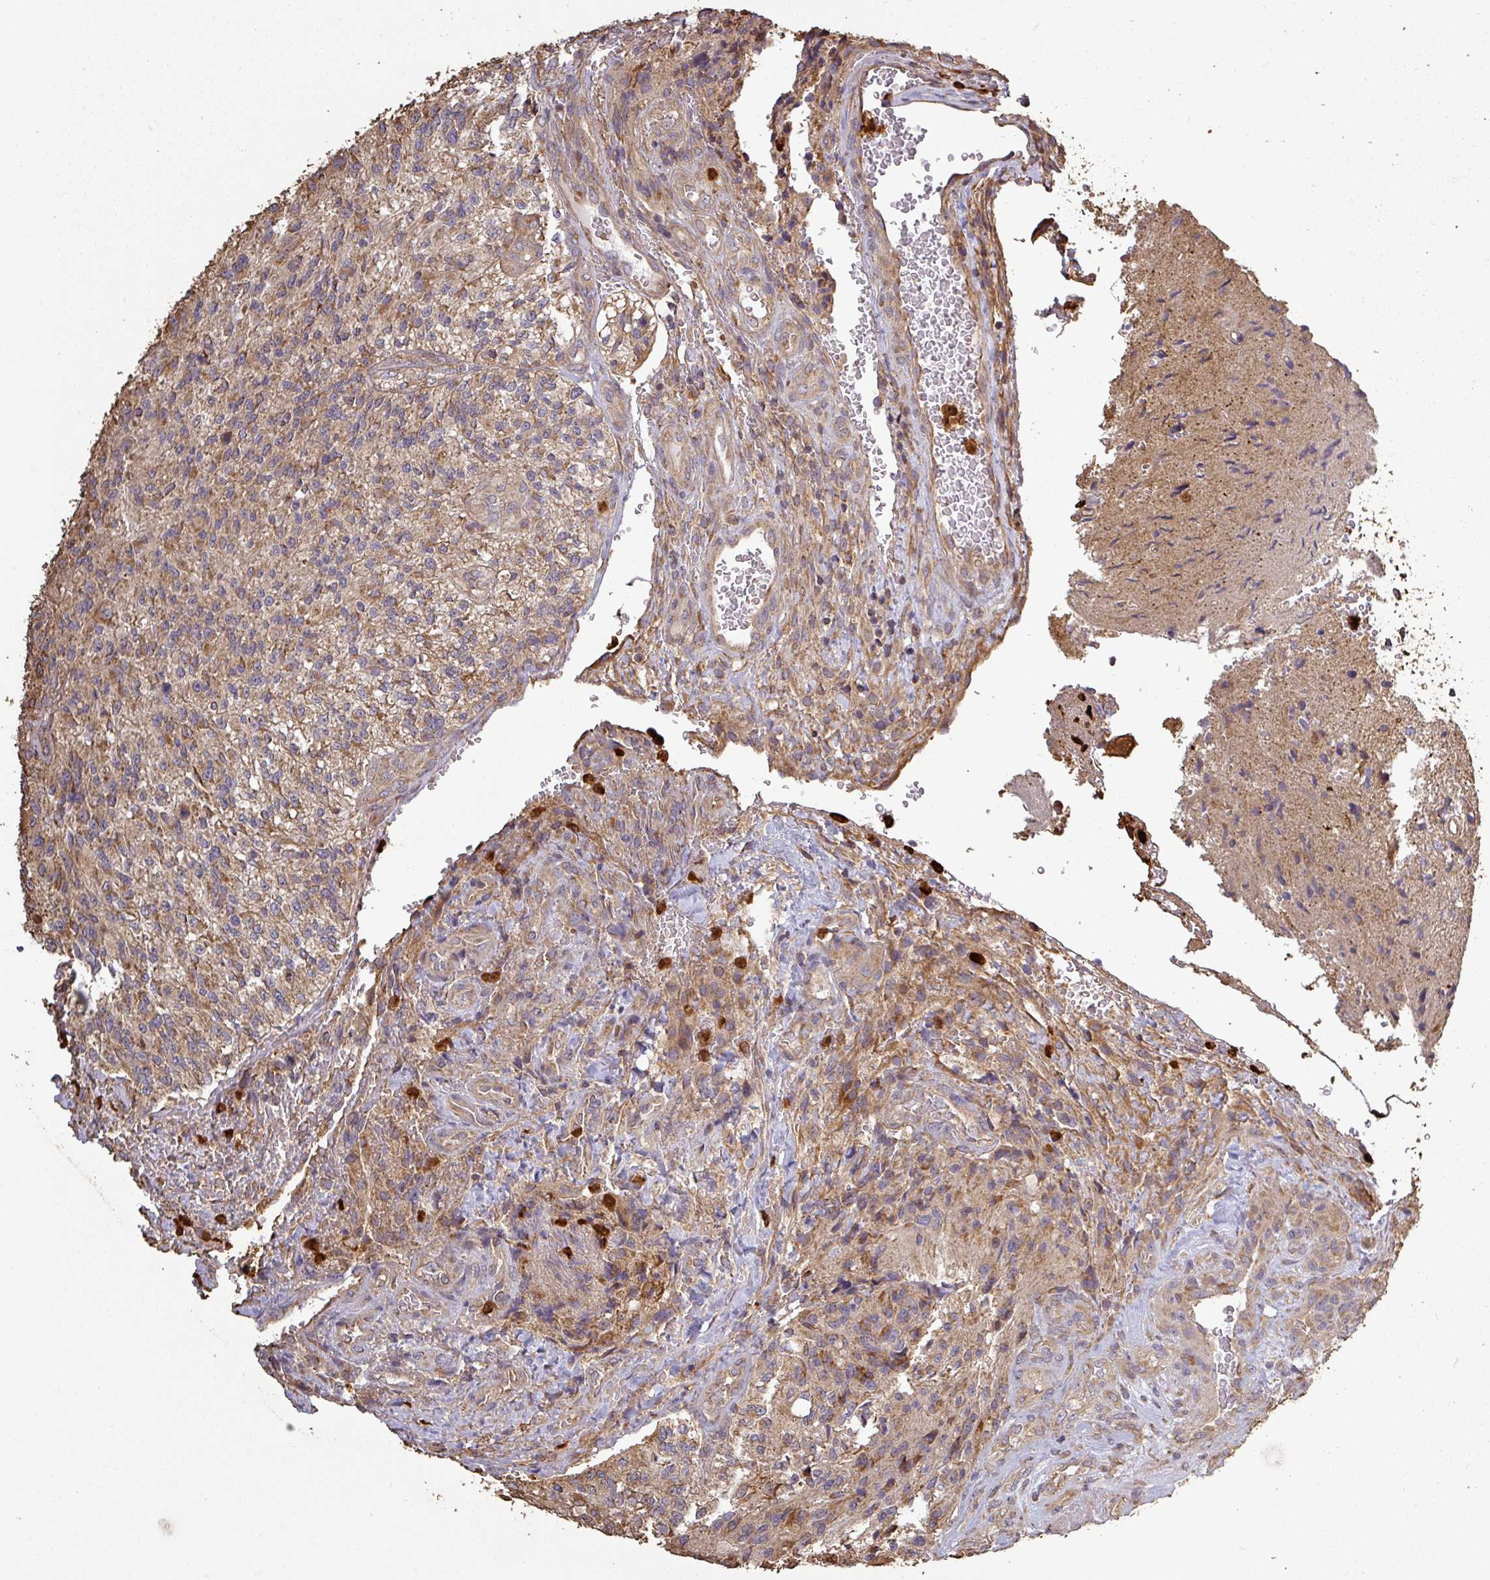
{"staining": {"intensity": "weak", "quantity": ">75%", "location": "cytoplasmic/membranous"}, "tissue": "glioma", "cell_type": "Tumor cells", "image_type": "cancer", "snomed": [{"axis": "morphology", "description": "Normal tissue, NOS"}, {"axis": "morphology", "description": "Glioma, malignant, High grade"}, {"axis": "topography", "description": "Cerebral cortex"}], "caption": "Immunohistochemistry of glioma reveals low levels of weak cytoplasmic/membranous staining in about >75% of tumor cells.", "gene": "PLEKHM1", "patient": {"sex": "male", "age": 56}}